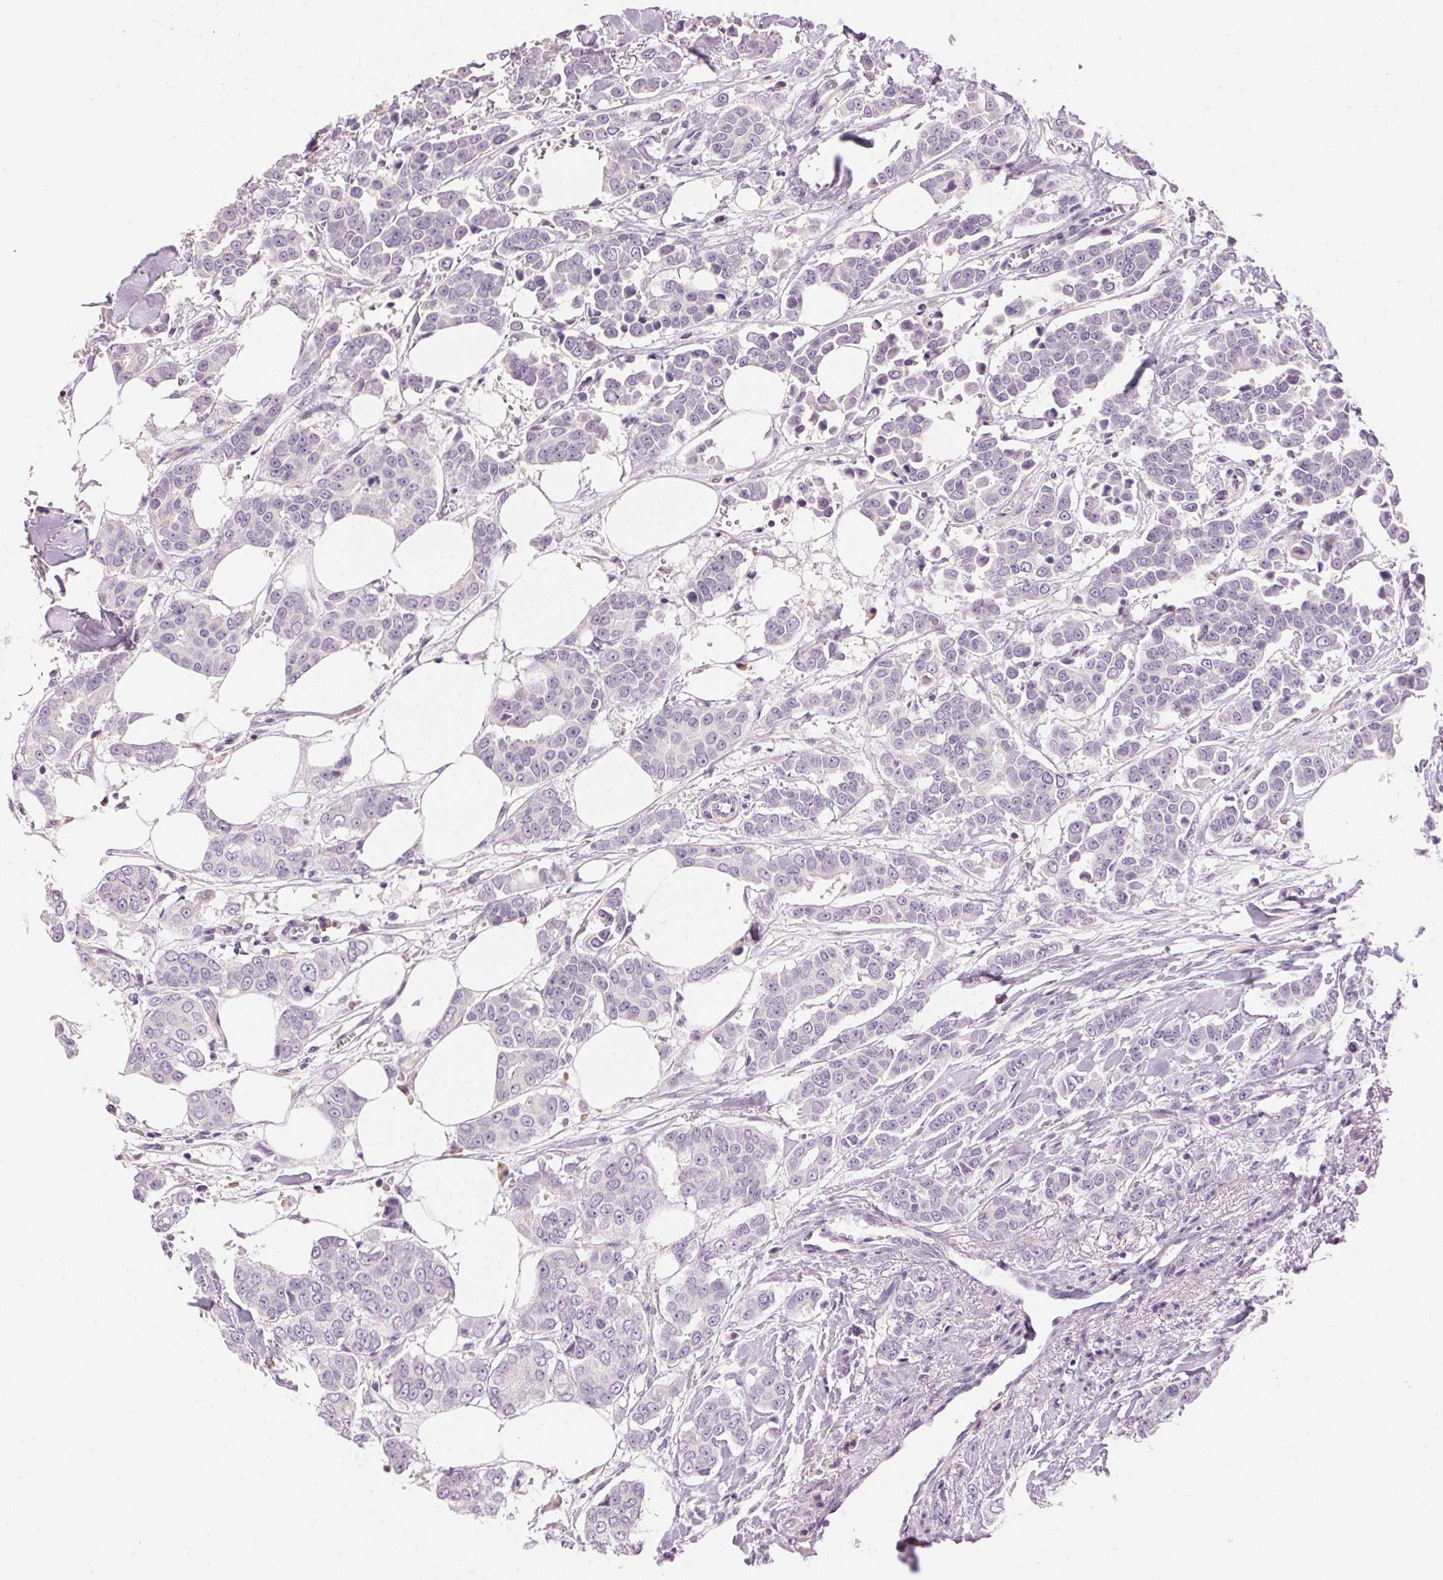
{"staining": {"intensity": "negative", "quantity": "none", "location": "none"}, "tissue": "breast cancer", "cell_type": "Tumor cells", "image_type": "cancer", "snomed": [{"axis": "morphology", "description": "Duct carcinoma"}, {"axis": "topography", "description": "Breast"}], "caption": "Image shows no significant protein staining in tumor cells of intraductal carcinoma (breast).", "gene": "LYZL6", "patient": {"sex": "female", "age": 94}}